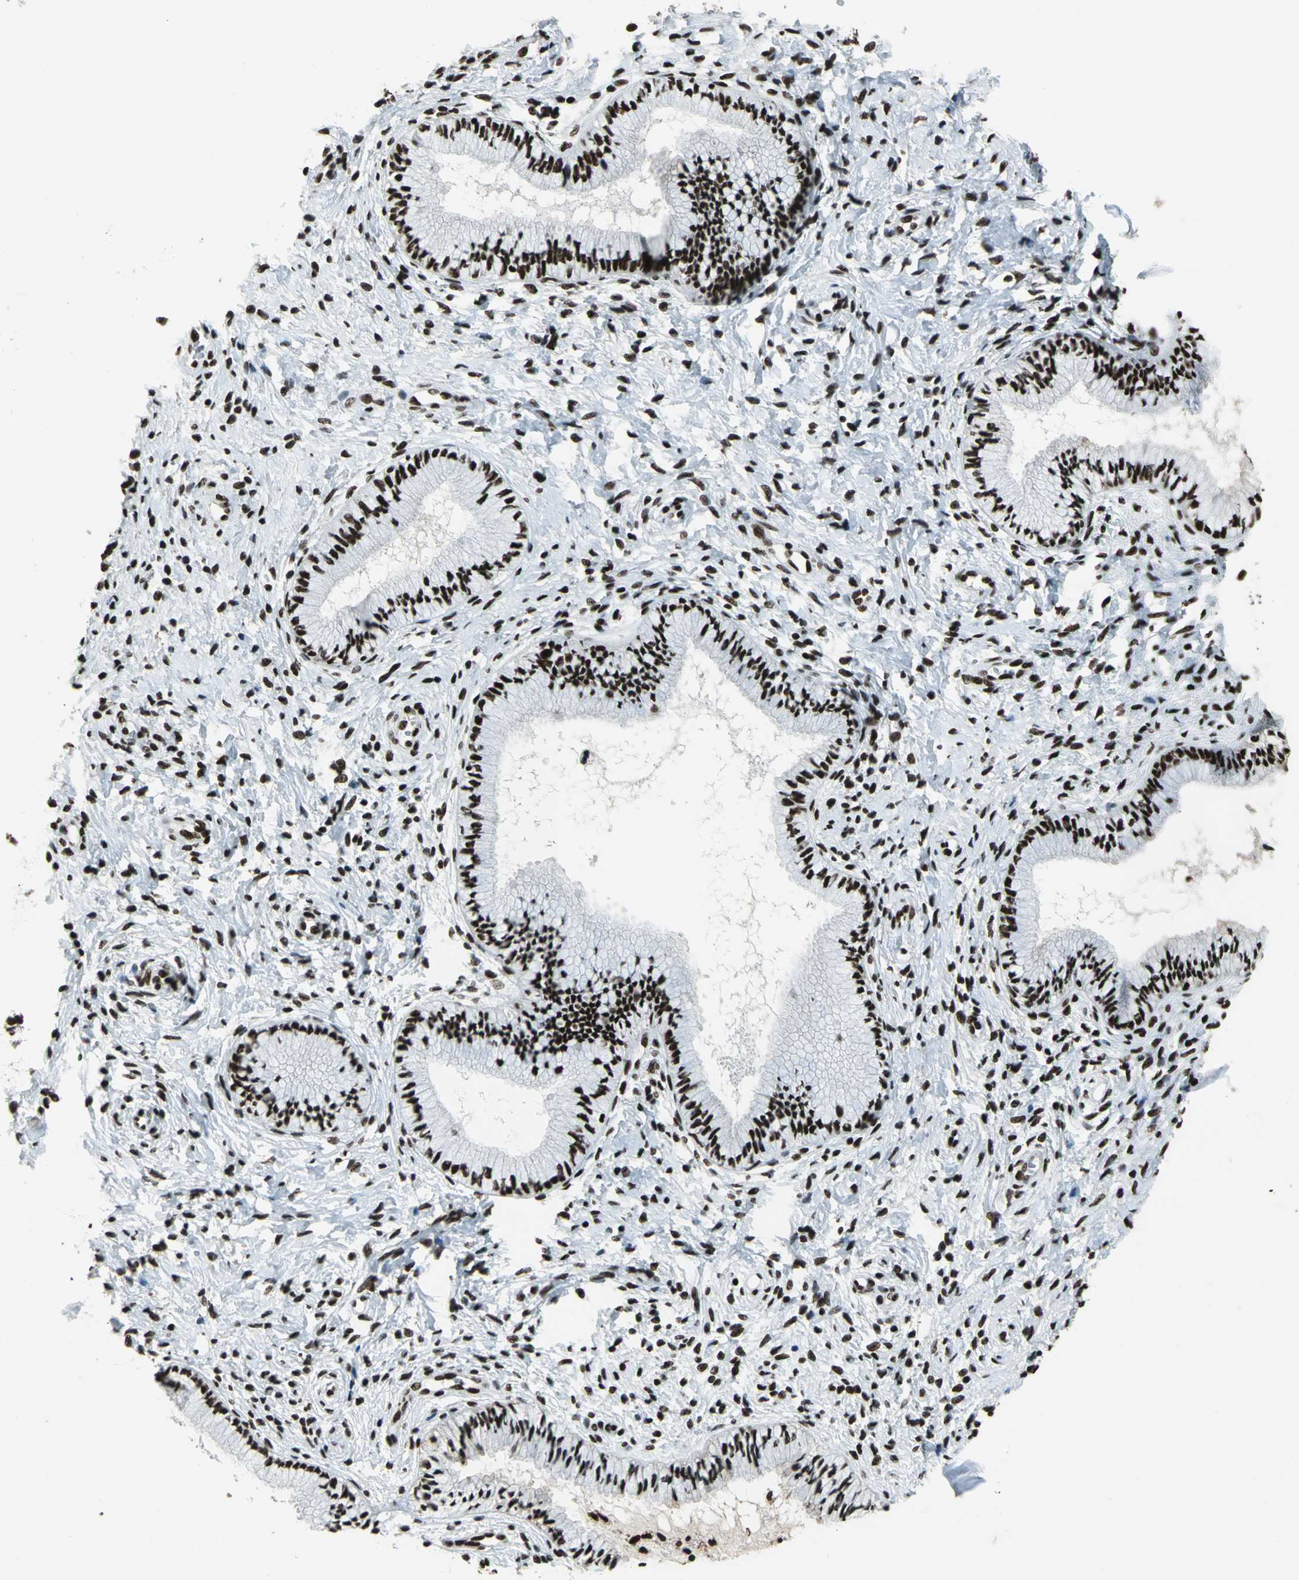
{"staining": {"intensity": "strong", "quantity": ">75%", "location": "nuclear"}, "tissue": "cervix", "cell_type": "Glandular cells", "image_type": "normal", "snomed": [{"axis": "morphology", "description": "Normal tissue, NOS"}, {"axis": "topography", "description": "Cervix"}], "caption": "Benign cervix demonstrates strong nuclear expression in approximately >75% of glandular cells Ihc stains the protein in brown and the nuclei are stained blue..", "gene": "UBTF", "patient": {"sex": "female", "age": 46}}